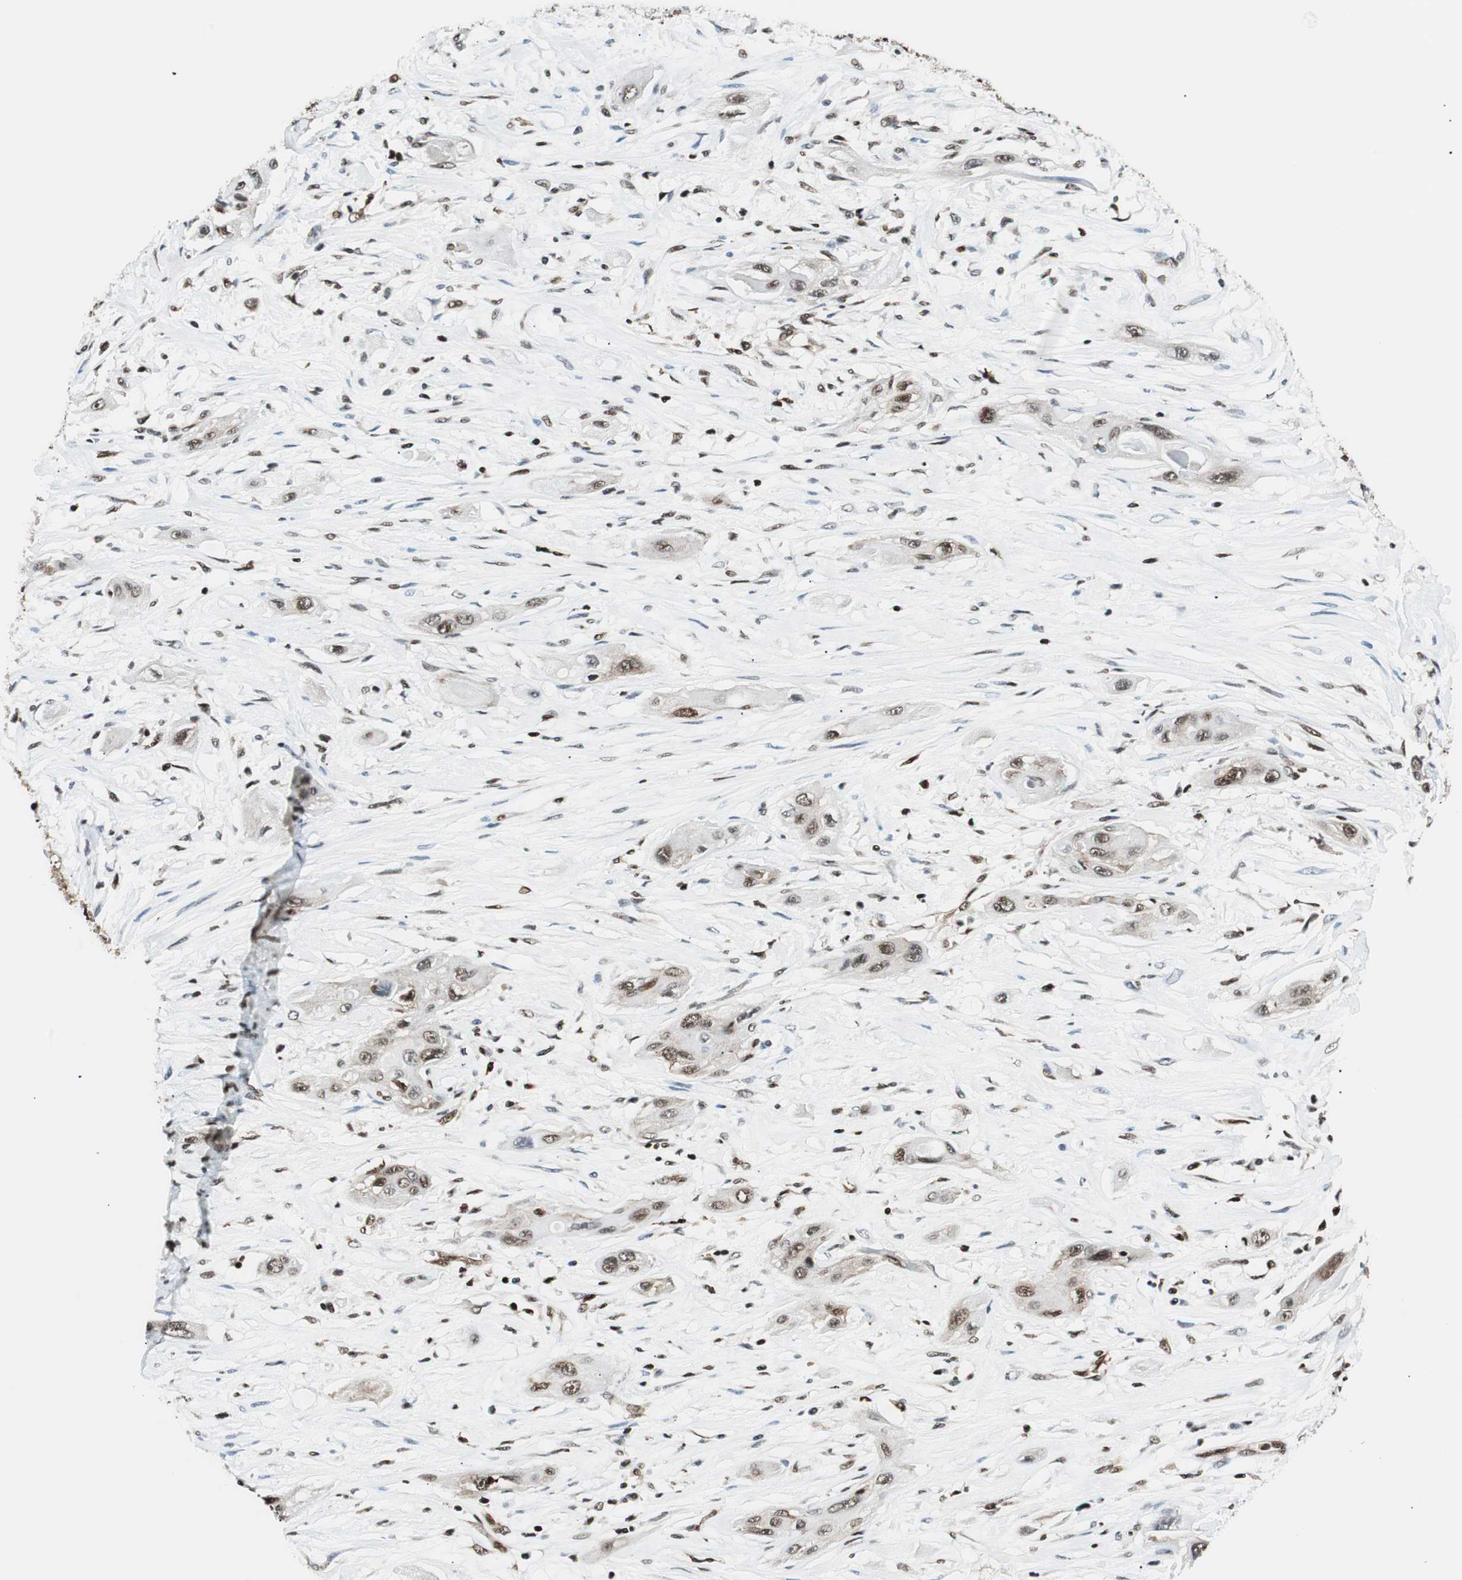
{"staining": {"intensity": "strong", "quantity": ">75%", "location": "nuclear"}, "tissue": "lung cancer", "cell_type": "Tumor cells", "image_type": "cancer", "snomed": [{"axis": "morphology", "description": "Squamous cell carcinoma, NOS"}, {"axis": "topography", "description": "Lung"}], "caption": "Protein expression analysis of squamous cell carcinoma (lung) exhibits strong nuclear positivity in approximately >75% of tumor cells.", "gene": "EWSR1", "patient": {"sex": "female", "age": 47}}